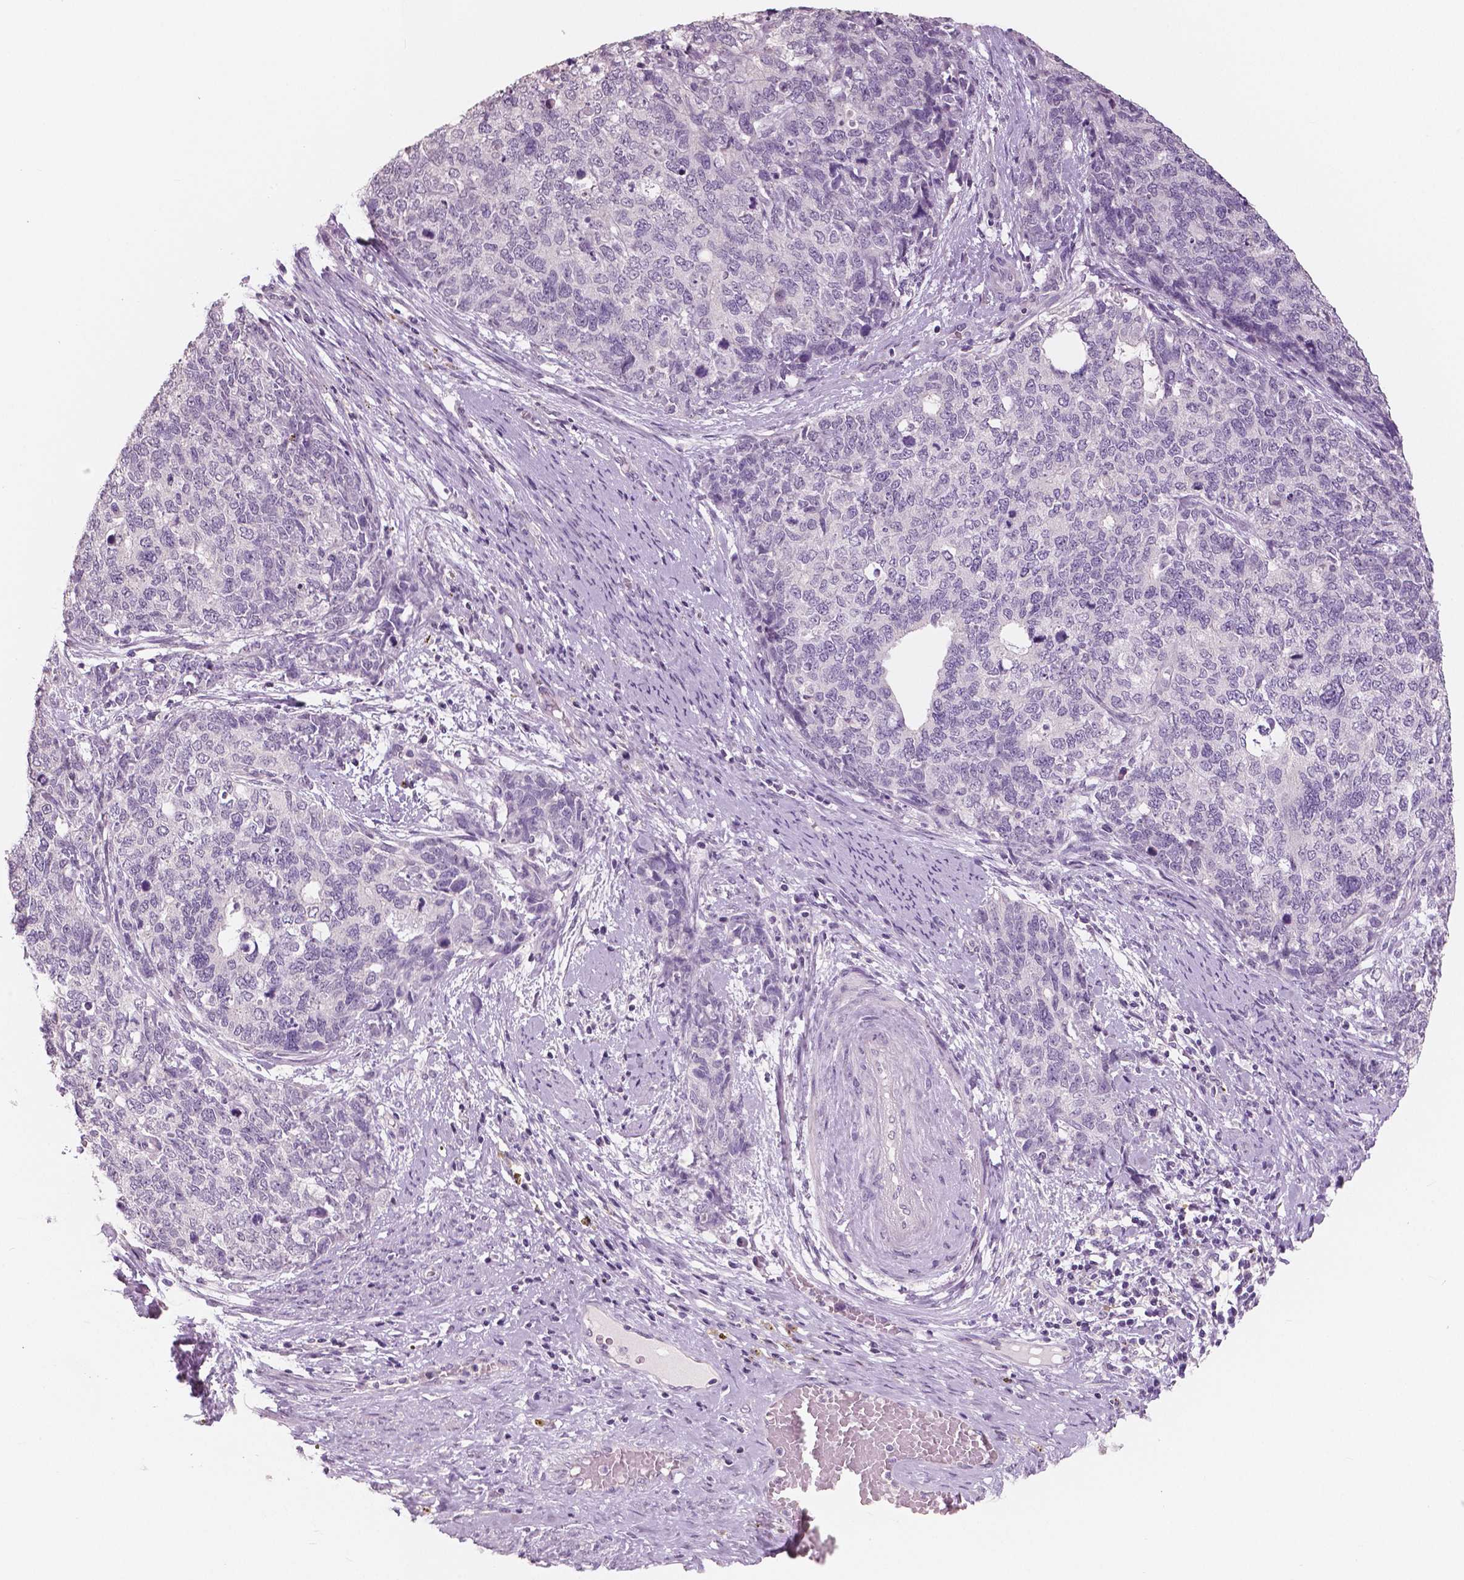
{"staining": {"intensity": "negative", "quantity": "none", "location": "none"}, "tissue": "cervical cancer", "cell_type": "Tumor cells", "image_type": "cancer", "snomed": [{"axis": "morphology", "description": "Squamous cell carcinoma, NOS"}, {"axis": "topography", "description": "Cervix"}], "caption": "Tumor cells are negative for brown protein staining in cervical squamous cell carcinoma. The staining is performed using DAB (3,3'-diaminobenzidine) brown chromogen with nuclei counter-stained in using hematoxylin.", "gene": "NECAB1", "patient": {"sex": "female", "age": 63}}